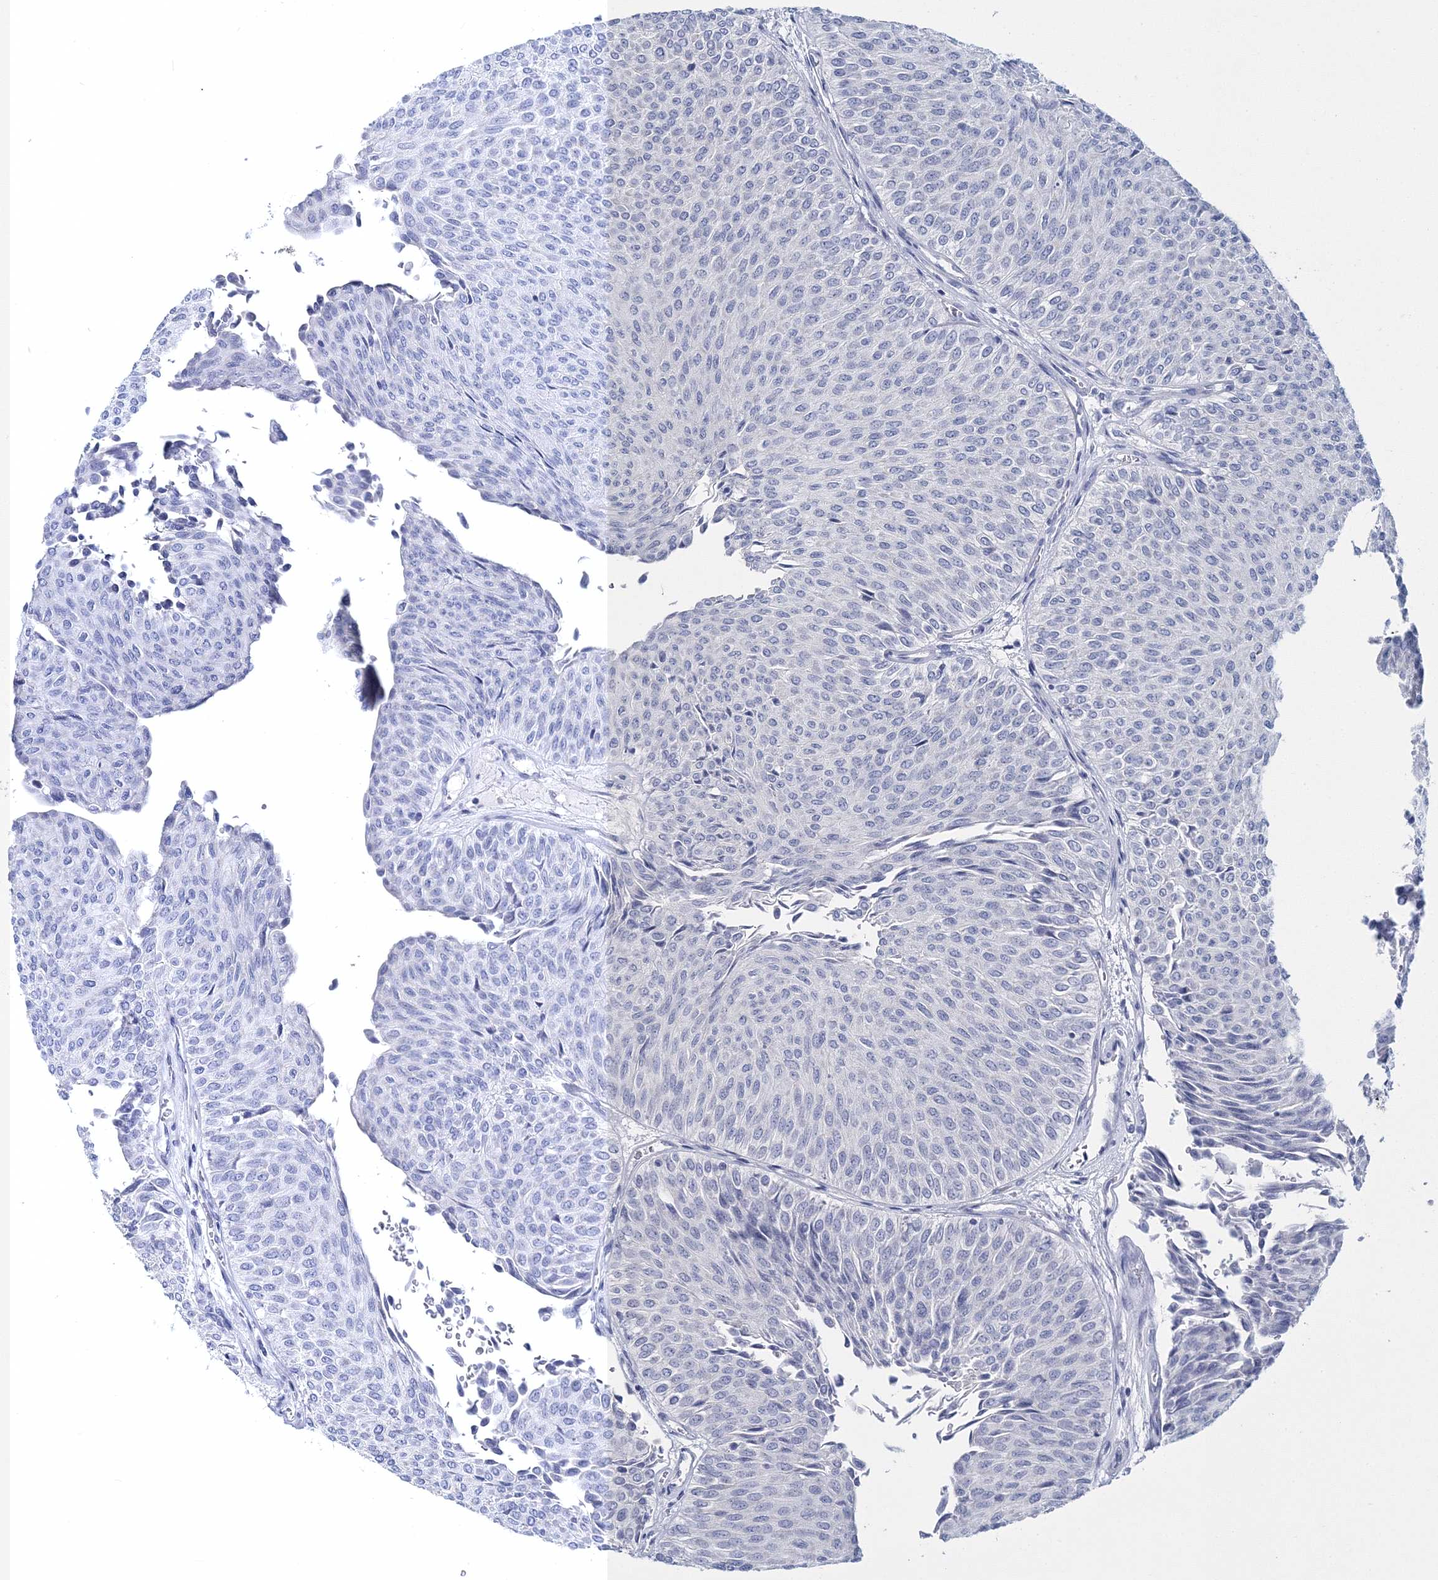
{"staining": {"intensity": "negative", "quantity": "none", "location": "none"}, "tissue": "urothelial cancer", "cell_type": "Tumor cells", "image_type": "cancer", "snomed": [{"axis": "morphology", "description": "Urothelial carcinoma, Low grade"}, {"axis": "topography", "description": "Urinary bladder"}], "caption": "A photomicrograph of human urothelial carcinoma (low-grade) is negative for staining in tumor cells. (DAB (3,3'-diaminobenzidine) immunohistochemistry (IHC), high magnification).", "gene": "MYOZ2", "patient": {"sex": "male", "age": 78}}